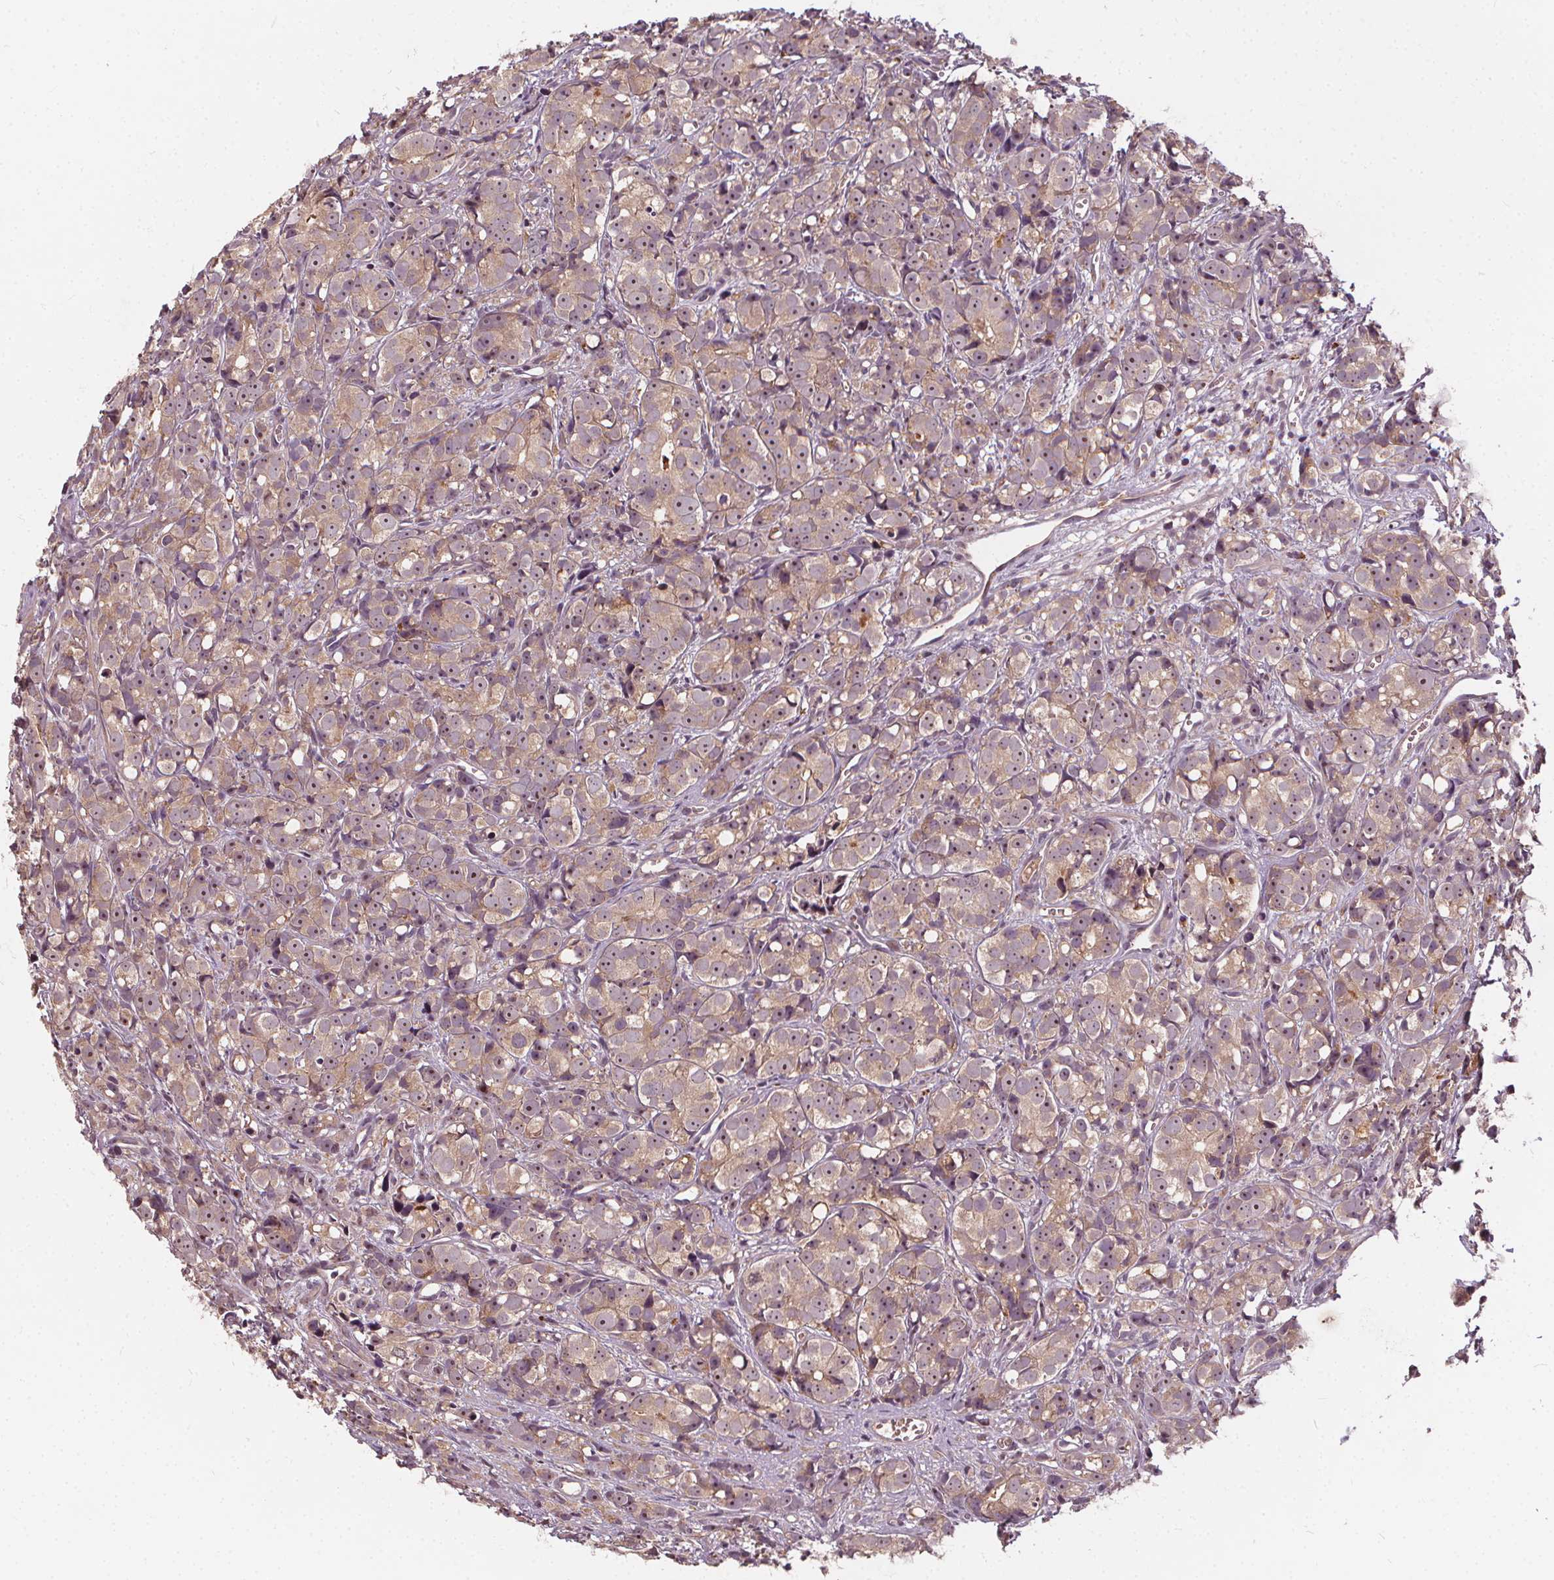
{"staining": {"intensity": "moderate", "quantity": ">75%", "location": "cytoplasmic/membranous,nuclear"}, "tissue": "prostate cancer", "cell_type": "Tumor cells", "image_type": "cancer", "snomed": [{"axis": "morphology", "description": "Adenocarcinoma, High grade"}, {"axis": "topography", "description": "Prostate"}], "caption": "Prostate cancer (adenocarcinoma (high-grade)) stained with DAB (3,3'-diaminobenzidine) immunohistochemistry exhibits medium levels of moderate cytoplasmic/membranous and nuclear expression in about >75% of tumor cells. (DAB = brown stain, brightfield microscopy at high magnification).", "gene": "IPO13", "patient": {"sex": "male", "age": 77}}